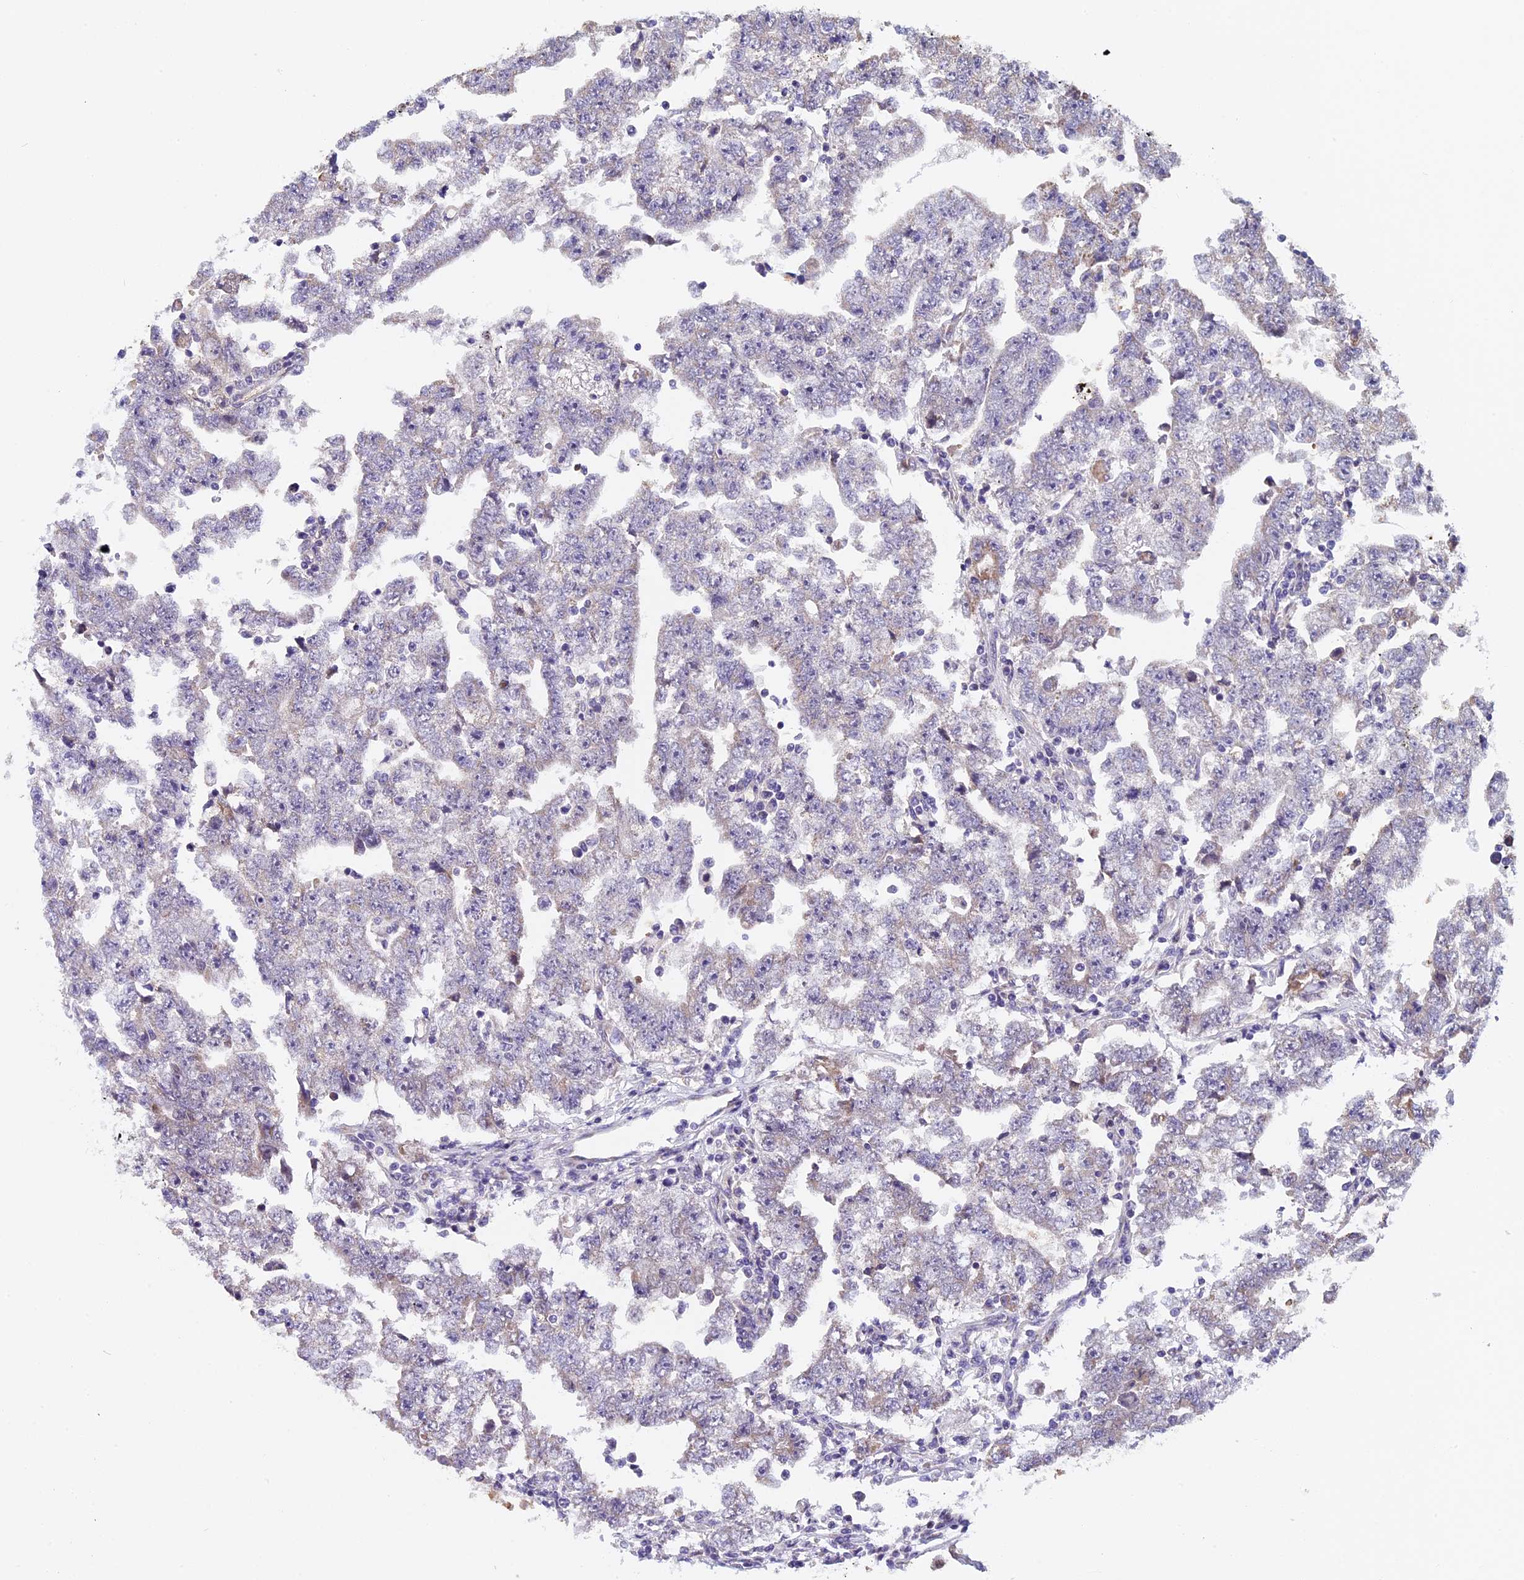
{"staining": {"intensity": "negative", "quantity": "none", "location": "none"}, "tissue": "testis cancer", "cell_type": "Tumor cells", "image_type": "cancer", "snomed": [{"axis": "morphology", "description": "Carcinoma, Embryonal, NOS"}, {"axis": "topography", "description": "Testis"}], "caption": "An immunohistochemistry photomicrograph of testis cancer is shown. There is no staining in tumor cells of testis cancer.", "gene": "ZNF317", "patient": {"sex": "male", "age": 25}}